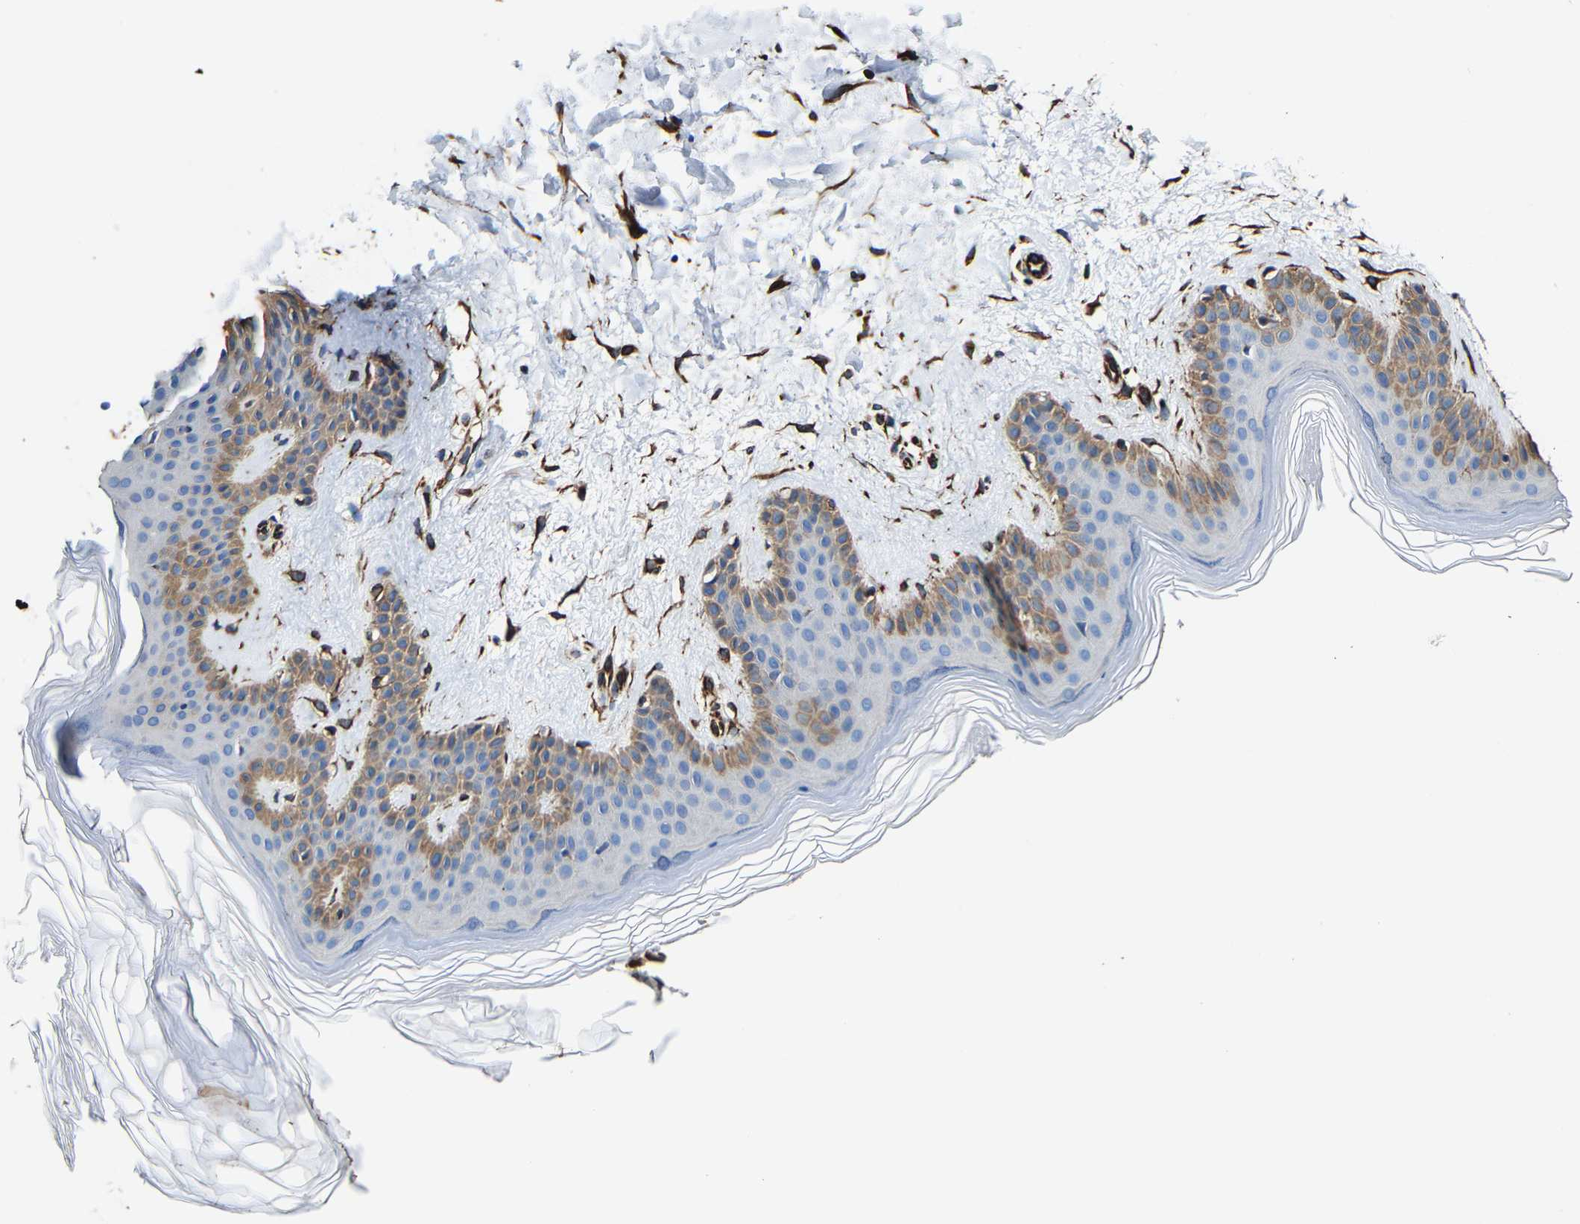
{"staining": {"intensity": "strong", "quantity": ">75%", "location": "cytoplasmic/membranous"}, "tissue": "skin", "cell_type": "Fibroblasts", "image_type": "normal", "snomed": [{"axis": "morphology", "description": "Normal tissue, NOS"}, {"axis": "morphology", "description": "Malignant melanoma, Metastatic site"}, {"axis": "topography", "description": "Skin"}], "caption": "Protein expression by IHC reveals strong cytoplasmic/membranous staining in approximately >75% of fibroblasts in normal skin.", "gene": "MMEL1", "patient": {"sex": "male", "age": 41}}